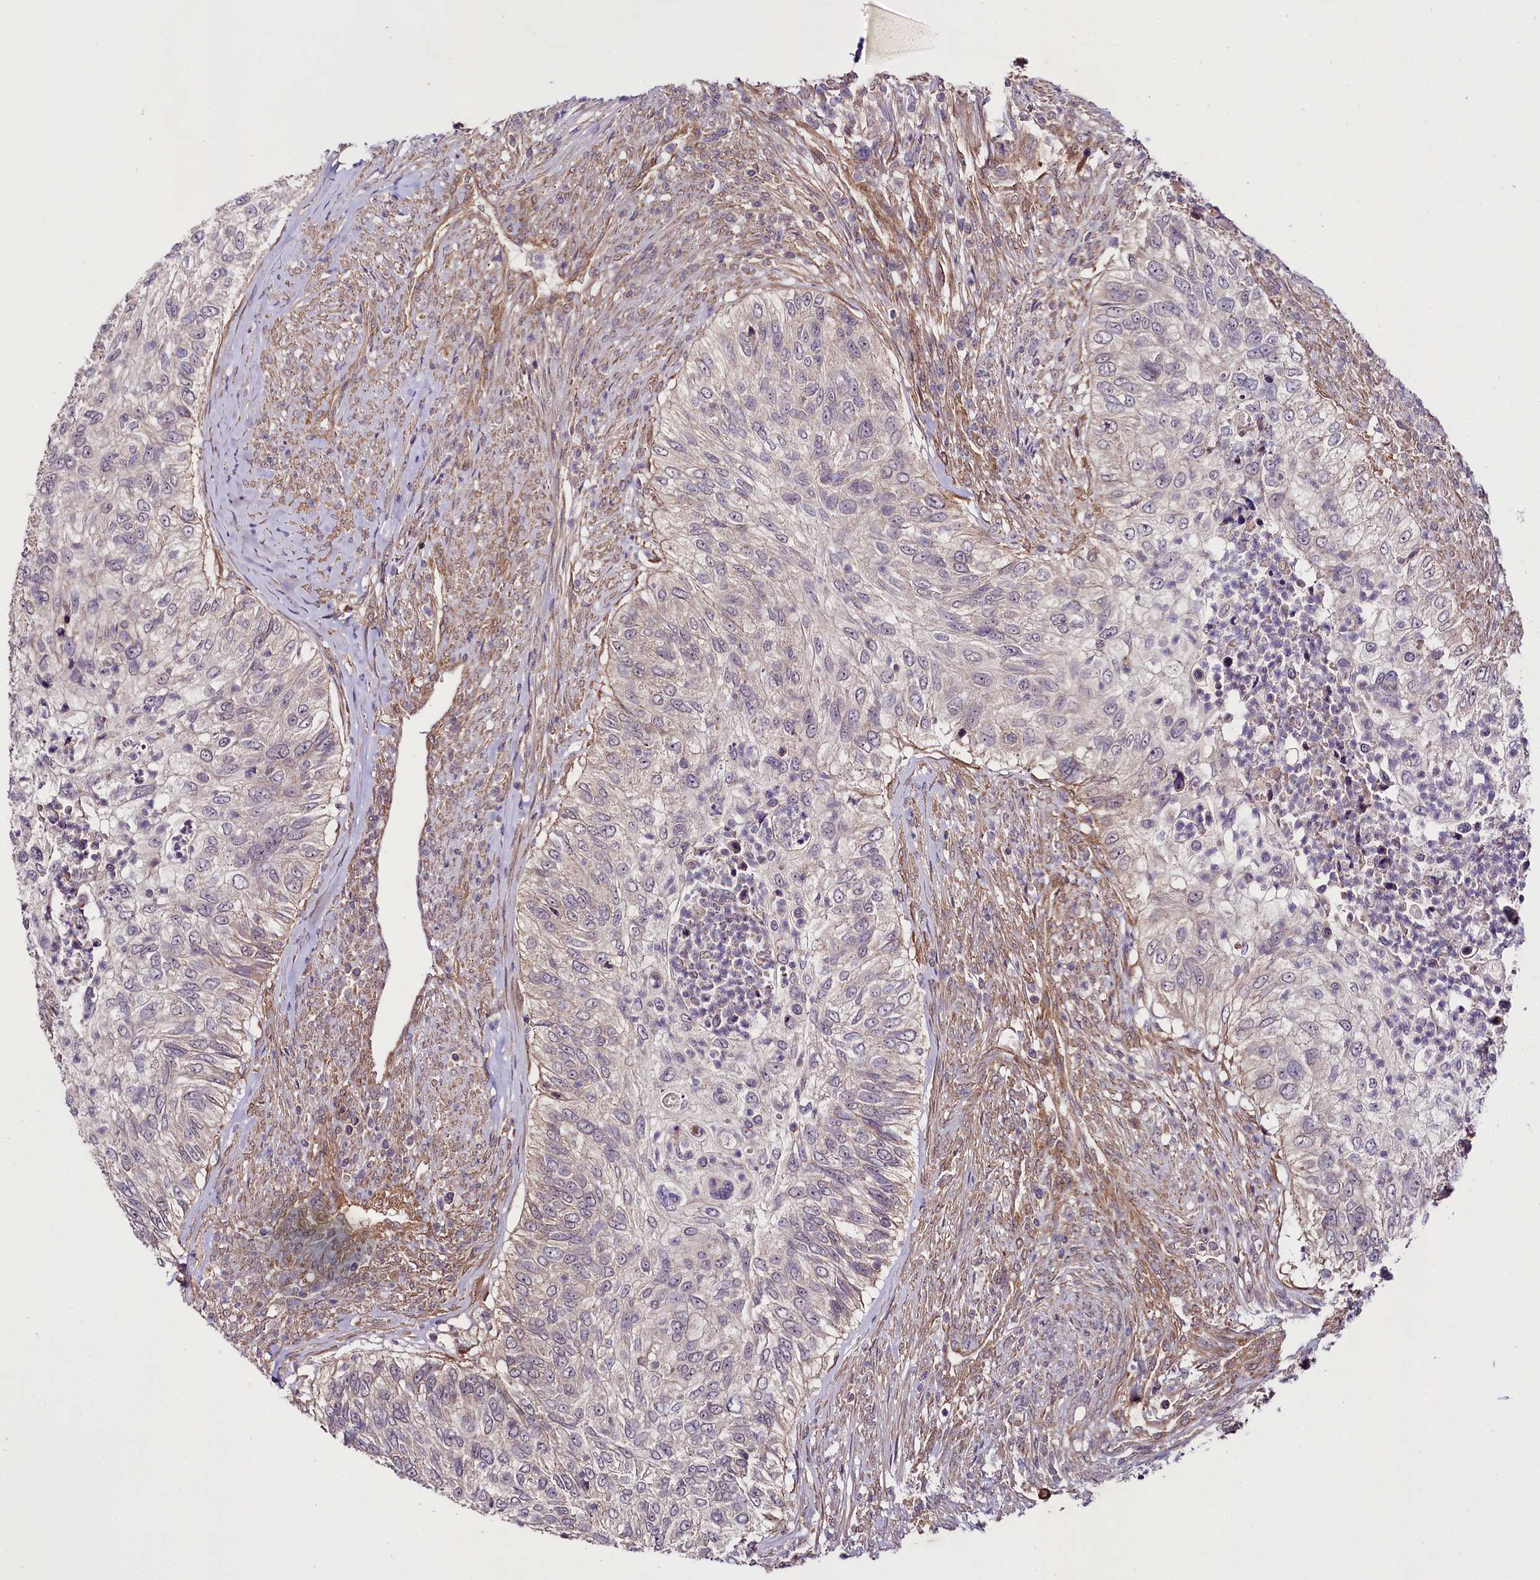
{"staining": {"intensity": "weak", "quantity": "<25%", "location": "cytoplasmic/membranous"}, "tissue": "urothelial cancer", "cell_type": "Tumor cells", "image_type": "cancer", "snomed": [{"axis": "morphology", "description": "Urothelial carcinoma, High grade"}, {"axis": "topography", "description": "Urinary bladder"}], "caption": "Image shows no protein staining in tumor cells of urothelial carcinoma (high-grade) tissue. (DAB immunohistochemistry visualized using brightfield microscopy, high magnification).", "gene": "PHLDB1", "patient": {"sex": "female", "age": 60}}